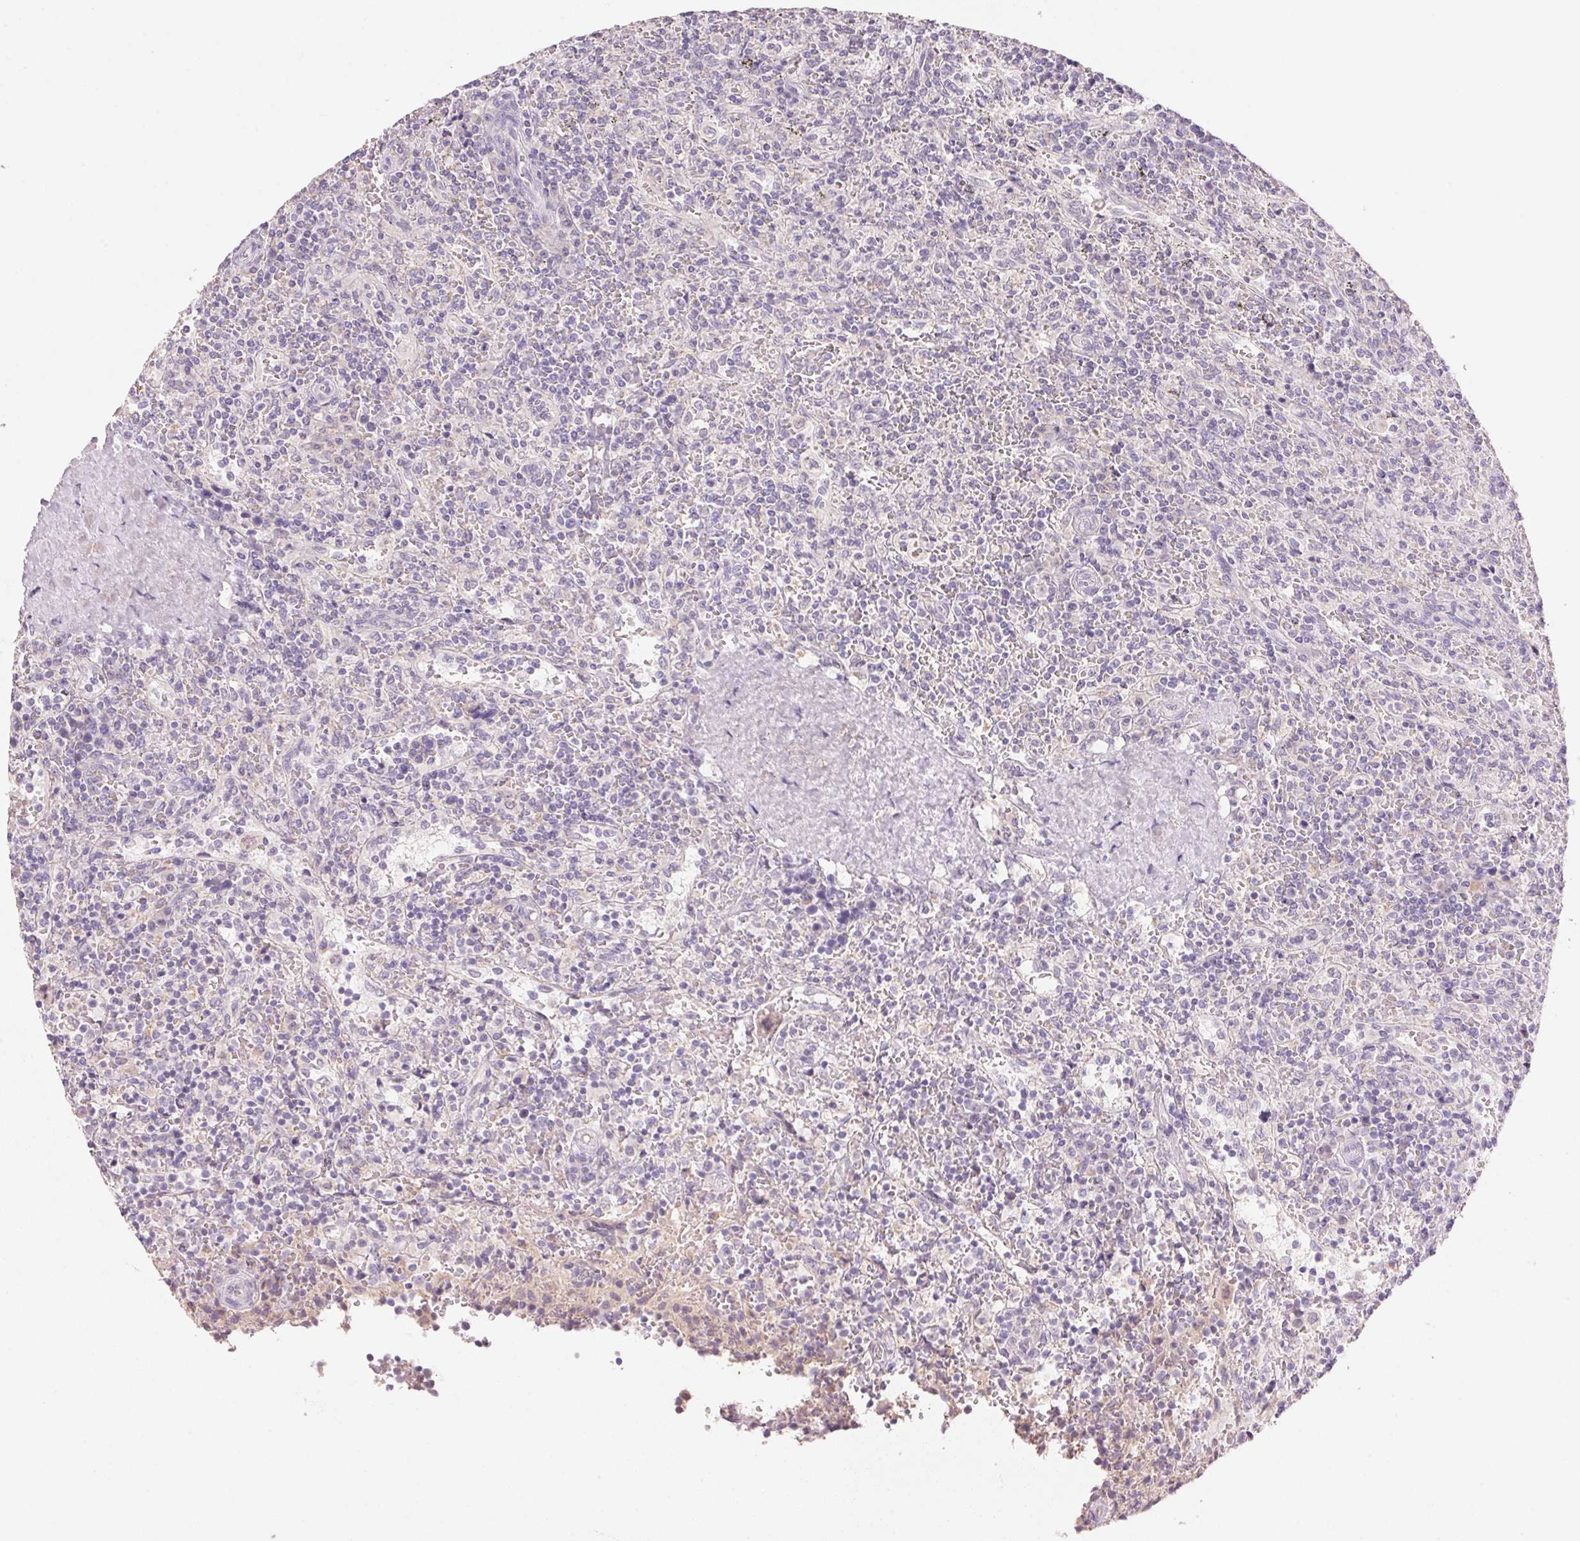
{"staining": {"intensity": "negative", "quantity": "none", "location": "none"}, "tissue": "lymphoma", "cell_type": "Tumor cells", "image_type": "cancer", "snomed": [{"axis": "morphology", "description": "Malignant lymphoma, non-Hodgkin's type, Low grade"}, {"axis": "topography", "description": "Spleen"}], "caption": "Protein analysis of lymphoma shows no significant expression in tumor cells.", "gene": "CYP11B1", "patient": {"sex": "male", "age": 62}}